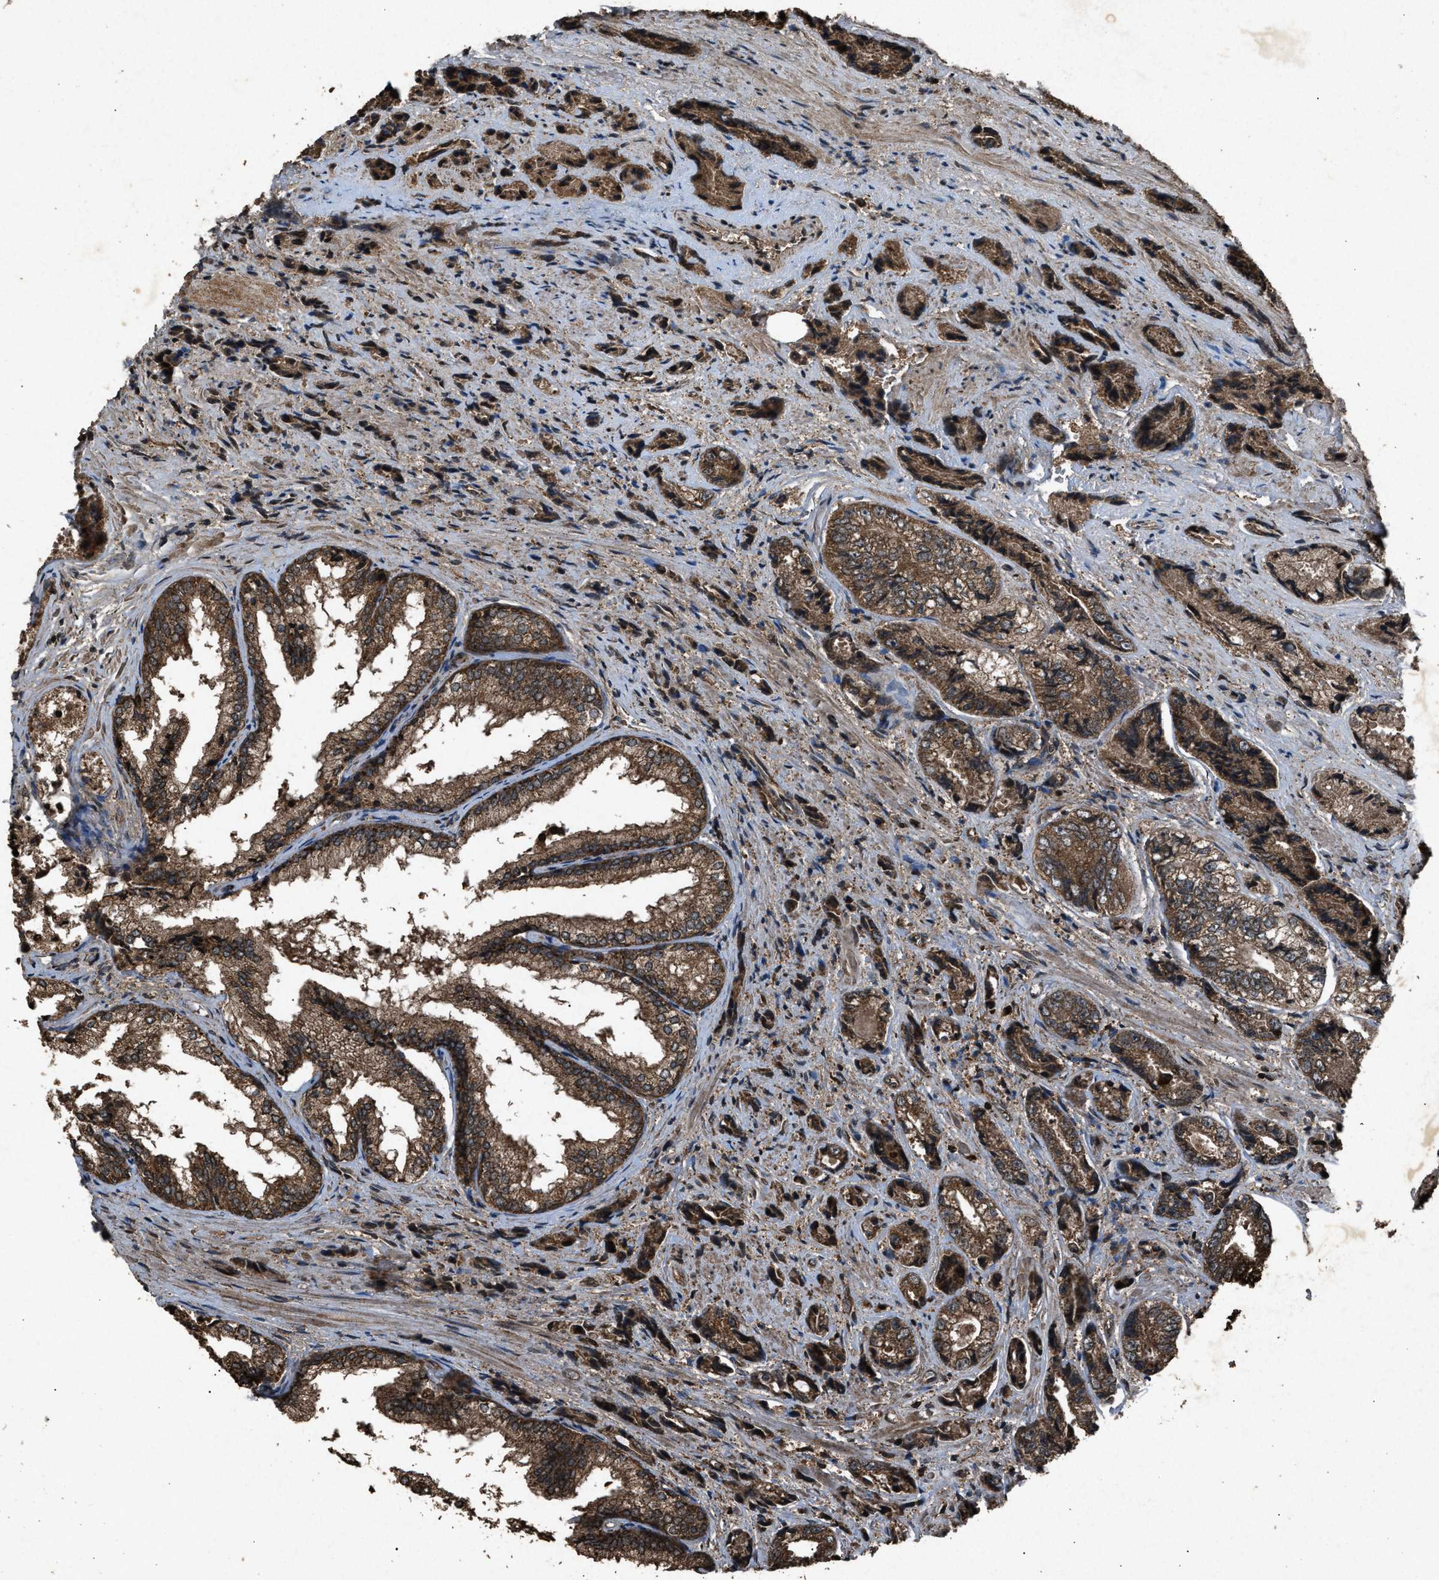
{"staining": {"intensity": "moderate", "quantity": ">75%", "location": "cytoplasmic/membranous"}, "tissue": "prostate cancer", "cell_type": "Tumor cells", "image_type": "cancer", "snomed": [{"axis": "morphology", "description": "Adenocarcinoma, High grade"}, {"axis": "topography", "description": "Prostate"}], "caption": "Moderate cytoplasmic/membranous staining for a protein is present in about >75% of tumor cells of prostate cancer using immunohistochemistry (IHC).", "gene": "OAS1", "patient": {"sex": "male", "age": 61}}